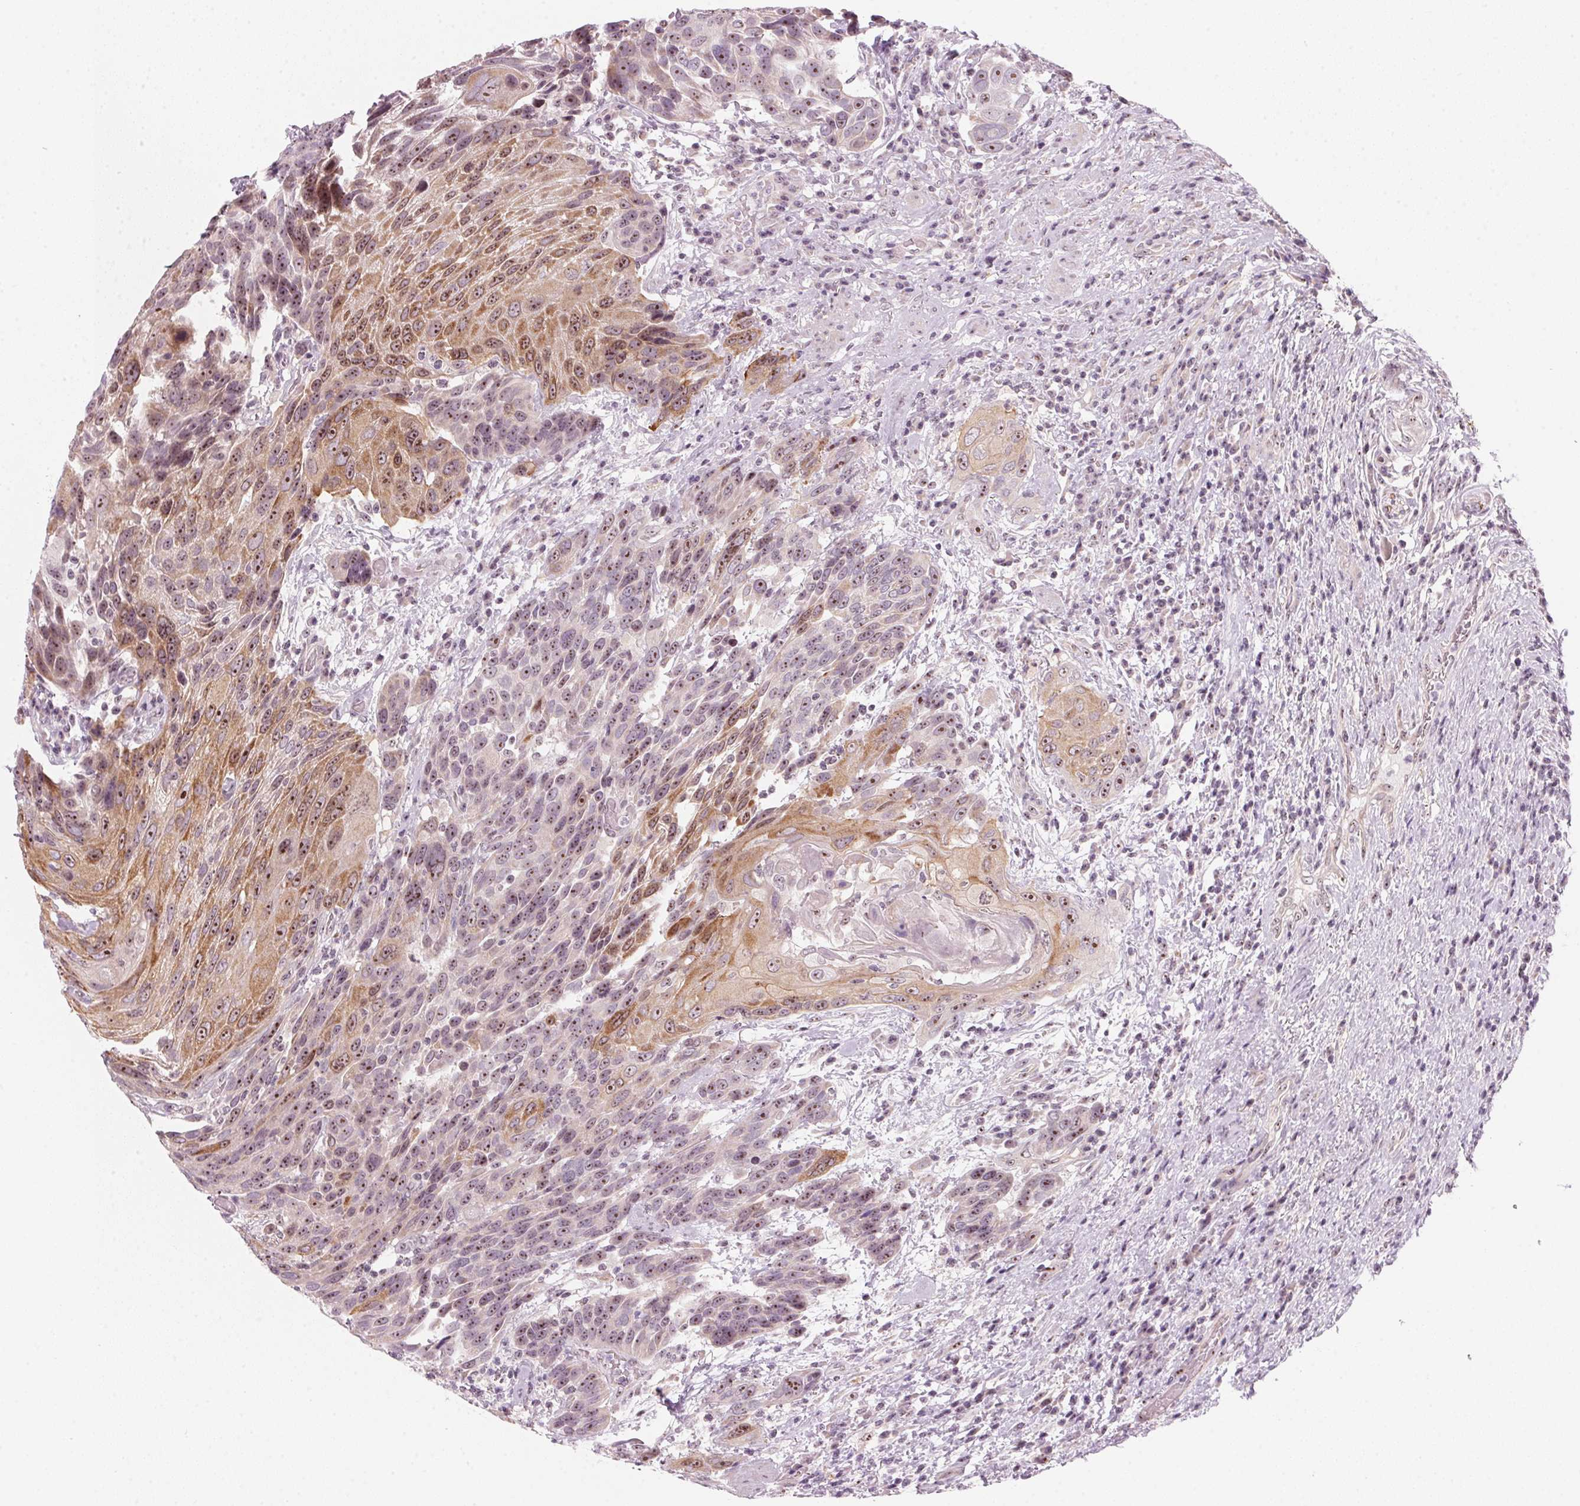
{"staining": {"intensity": "moderate", "quantity": "25%-75%", "location": "cytoplasmic/membranous,nuclear"}, "tissue": "urothelial cancer", "cell_type": "Tumor cells", "image_type": "cancer", "snomed": [{"axis": "morphology", "description": "Urothelial carcinoma, High grade"}, {"axis": "topography", "description": "Urinary bladder"}], "caption": "A micrograph of human urothelial cancer stained for a protein demonstrates moderate cytoplasmic/membranous and nuclear brown staining in tumor cells.", "gene": "DNTTIP2", "patient": {"sex": "female", "age": 70}}